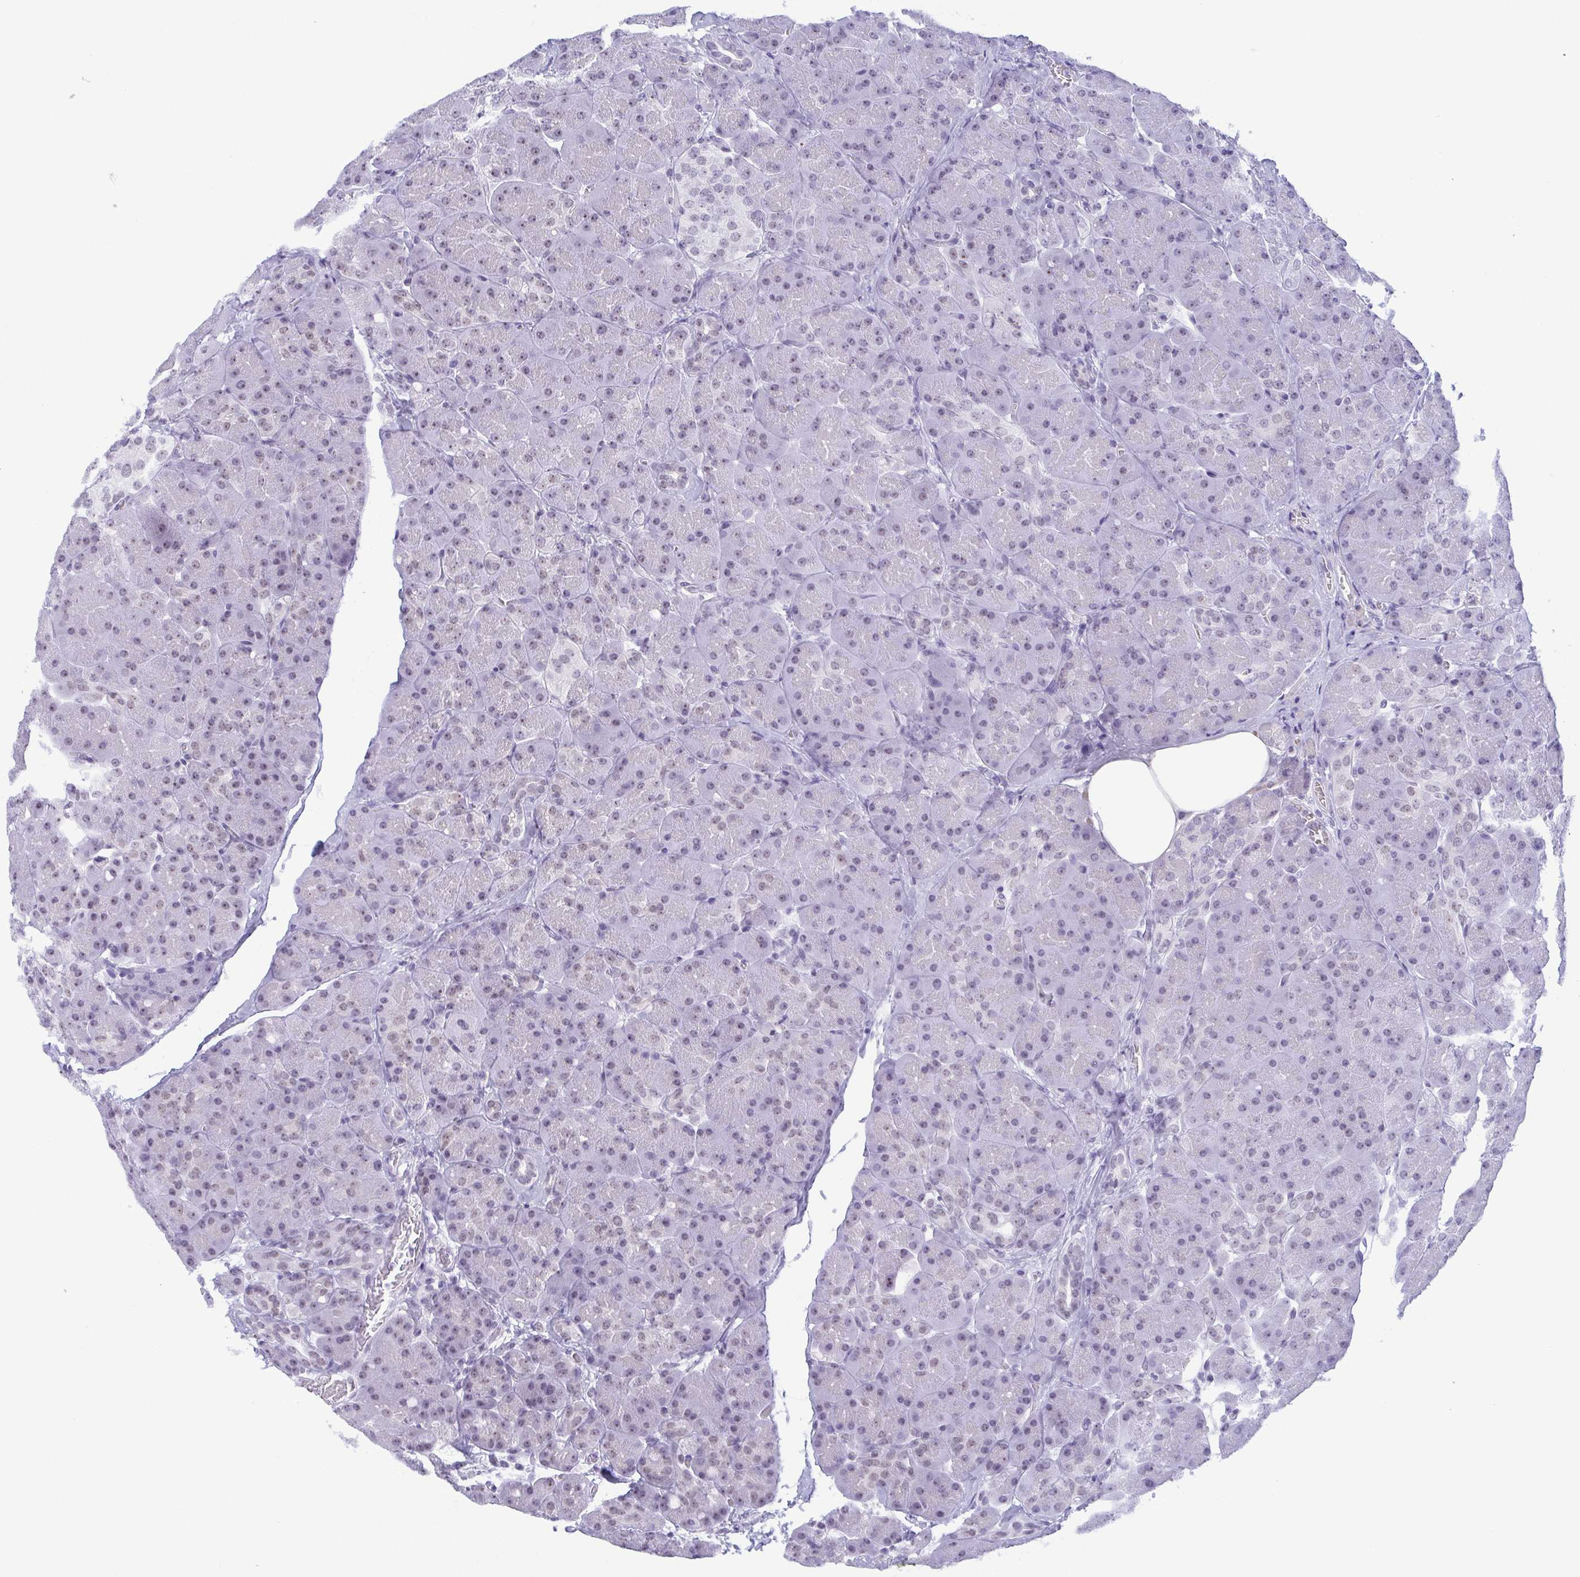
{"staining": {"intensity": "weak", "quantity": "<25%", "location": "nuclear"}, "tissue": "pancreas", "cell_type": "Exocrine glandular cells", "image_type": "normal", "snomed": [{"axis": "morphology", "description": "Normal tissue, NOS"}, {"axis": "topography", "description": "Pancreas"}], "caption": "A photomicrograph of human pancreas is negative for staining in exocrine glandular cells. (Brightfield microscopy of DAB immunohistochemistry (IHC) at high magnification).", "gene": "BZW1", "patient": {"sex": "male", "age": 55}}